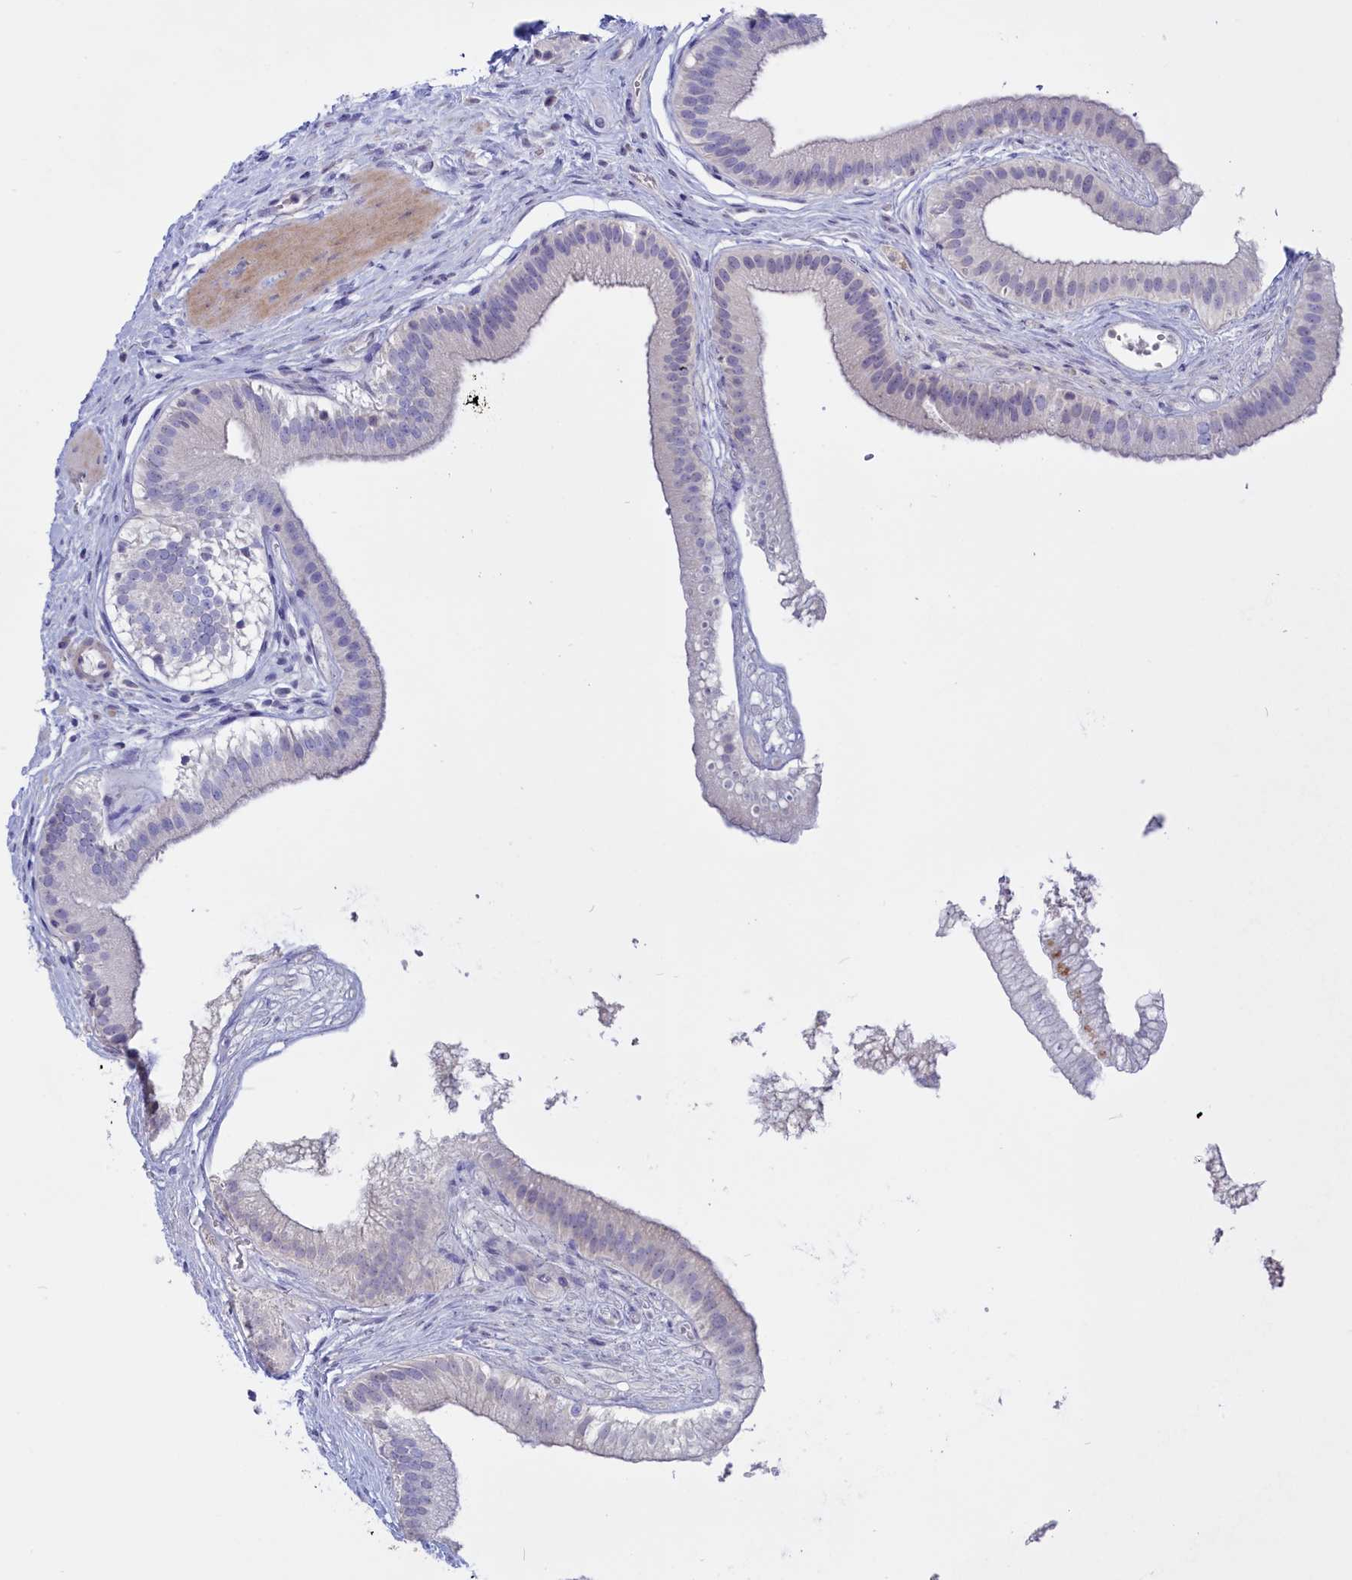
{"staining": {"intensity": "negative", "quantity": "none", "location": "none"}, "tissue": "gallbladder", "cell_type": "Glandular cells", "image_type": "normal", "snomed": [{"axis": "morphology", "description": "Normal tissue, NOS"}, {"axis": "topography", "description": "Gallbladder"}], "caption": "Immunohistochemical staining of benign gallbladder exhibits no significant positivity in glandular cells. (DAB (3,3'-diaminobenzidine) IHC with hematoxylin counter stain).", "gene": "ADGRA1", "patient": {"sex": "female", "age": 54}}